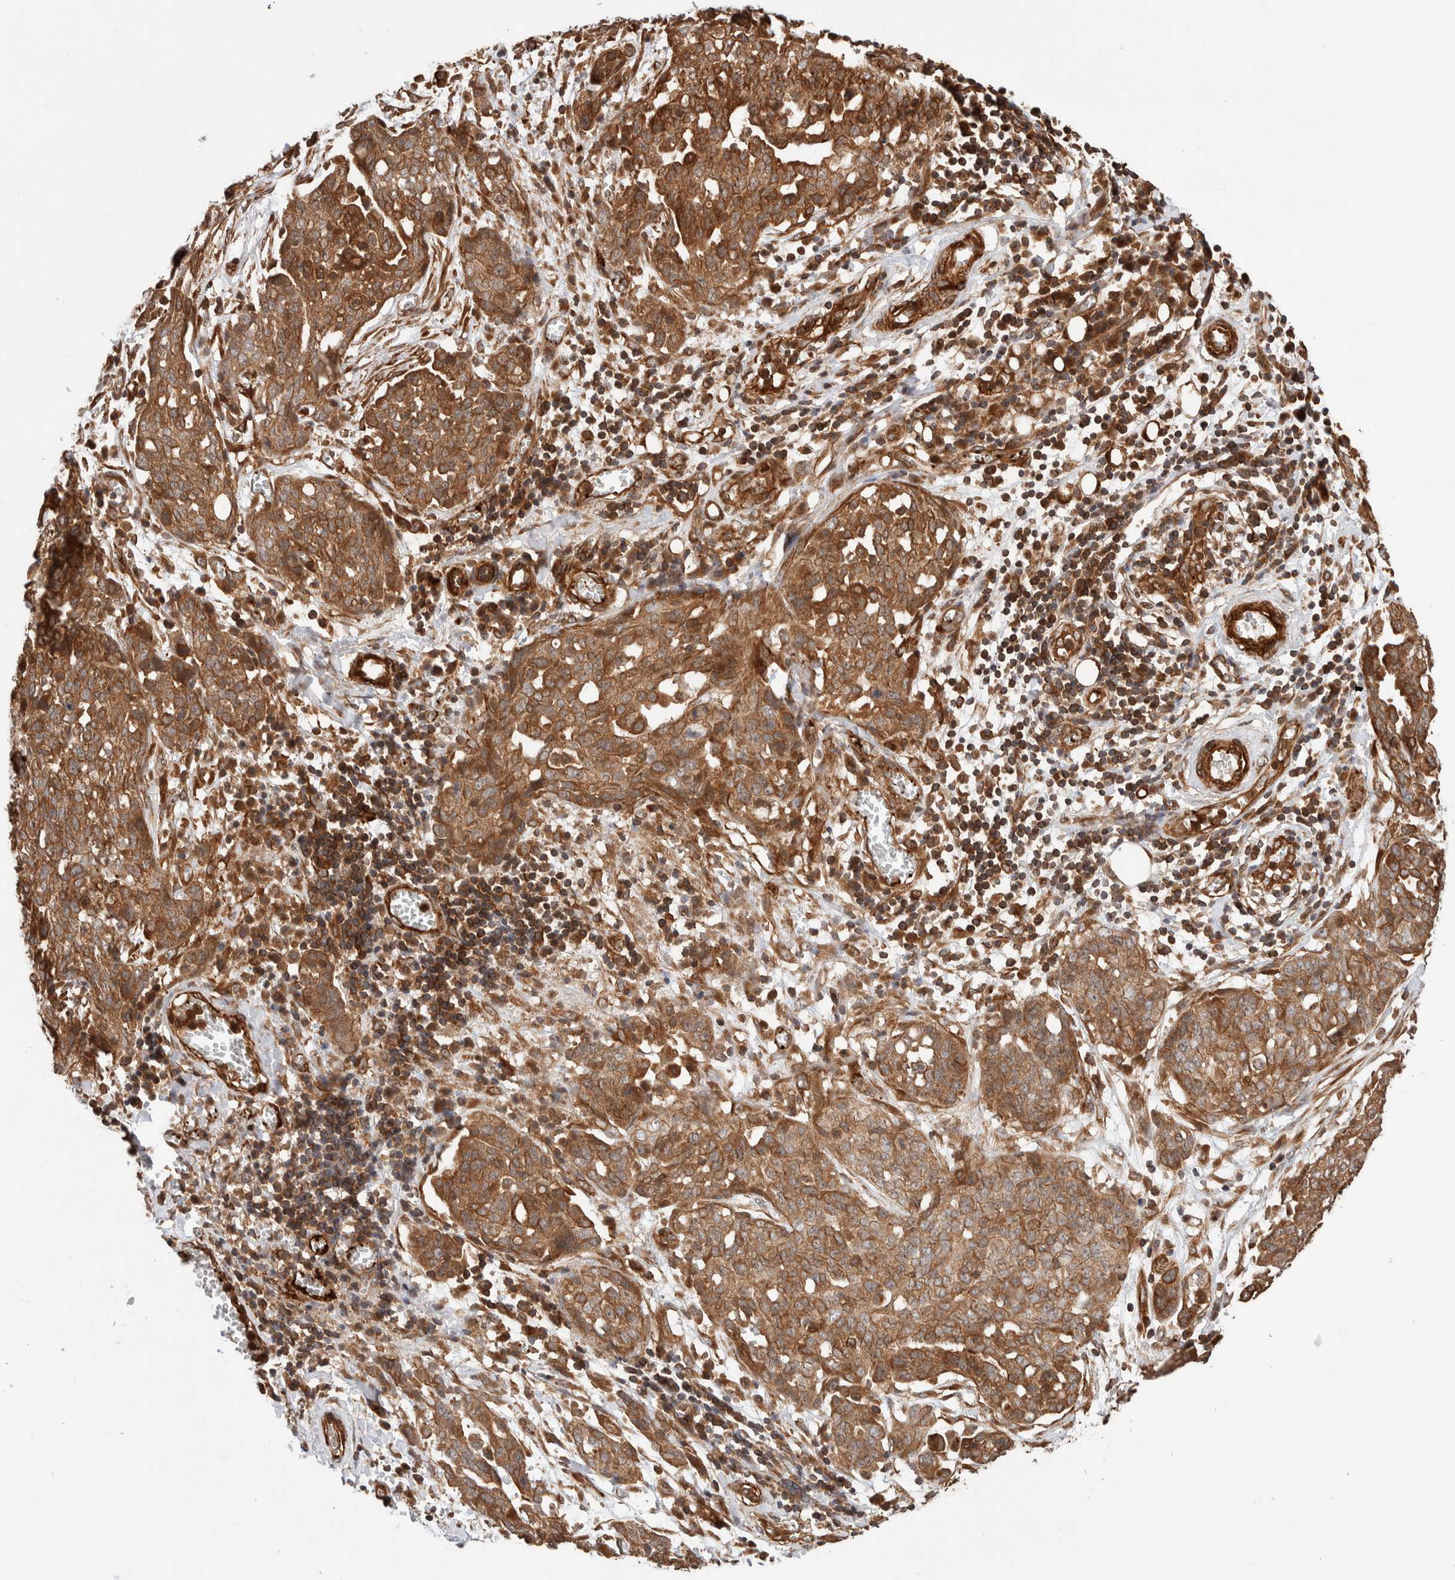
{"staining": {"intensity": "moderate", "quantity": ">75%", "location": "cytoplasmic/membranous"}, "tissue": "ovarian cancer", "cell_type": "Tumor cells", "image_type": "cancer", "snomed": [{"axis": "morphology", "description": "Cystadenocarcinoma, serous, NOS"}, {"axis": "topography", "description": "Soft tissue"}, {"axis": "topography", "description": "Ovary"}], "caption": "Immunohistochemical staining of ovarian serous cystadenocarcinoma displays moderate cytoplasmic/membranous protein positivity in approximately >75% of tumor cells.", "gene": "SYNRG", "patient": {"sex": "female", "age": 57}}